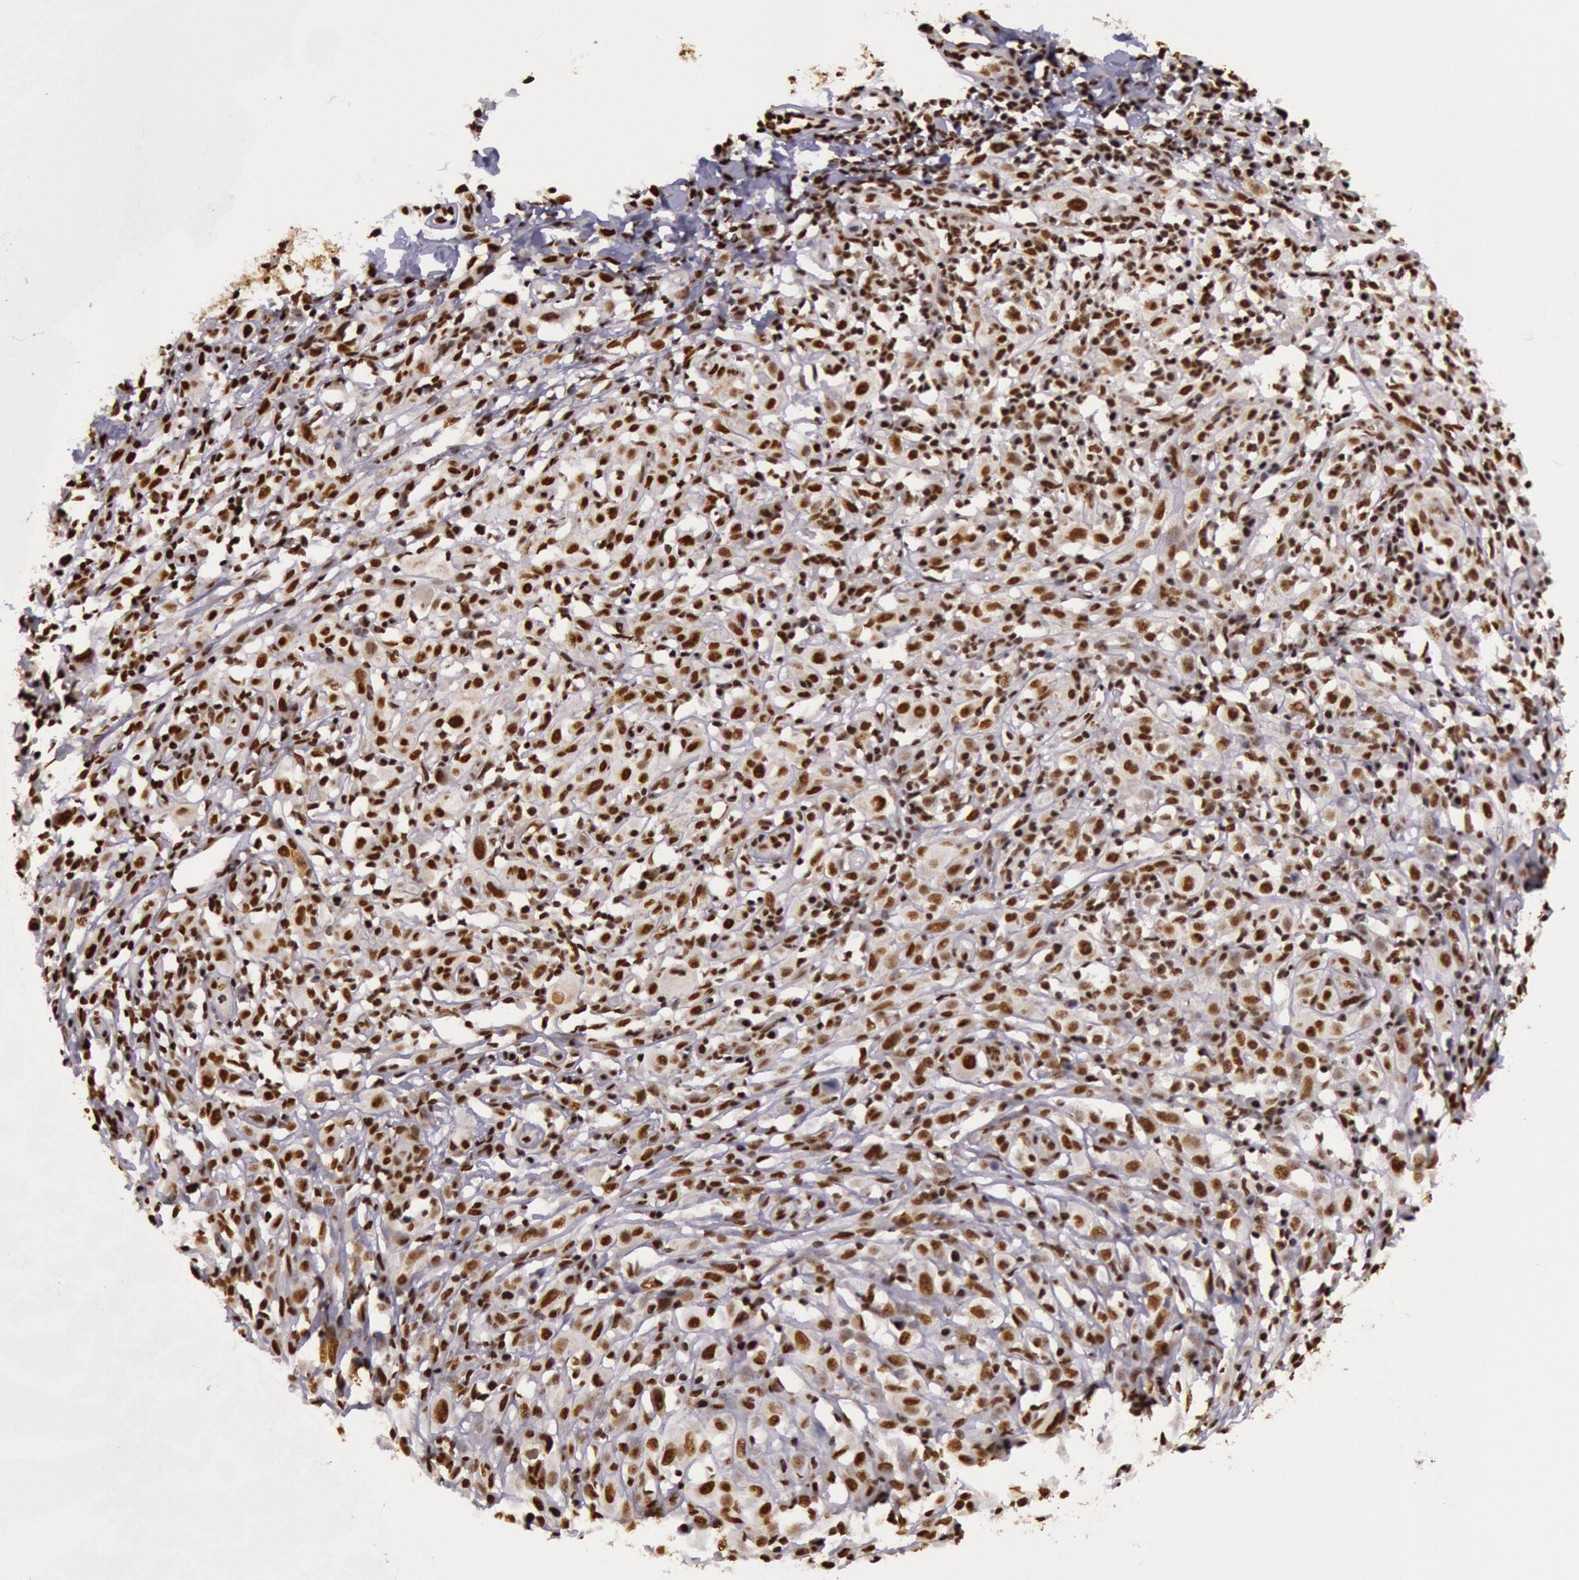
{"staining": {"intensity": "strong", "quantity": ">75%", "location": "nuclear"}, "tissue": "melanoma", "cell_type": "Tumor cells", "image_type": "cancer", "snomed": [{"axis": "morphology", "description": "Malignant melanoma, NOS"}, {"axis": "topography", "description": "Skin"}], "caption": "Melanoma stained with a protein marker exhibits strong staining in tumor cells.", "gene": "HNRNPH2", "patient": {"sex": "female", "age": 52}}